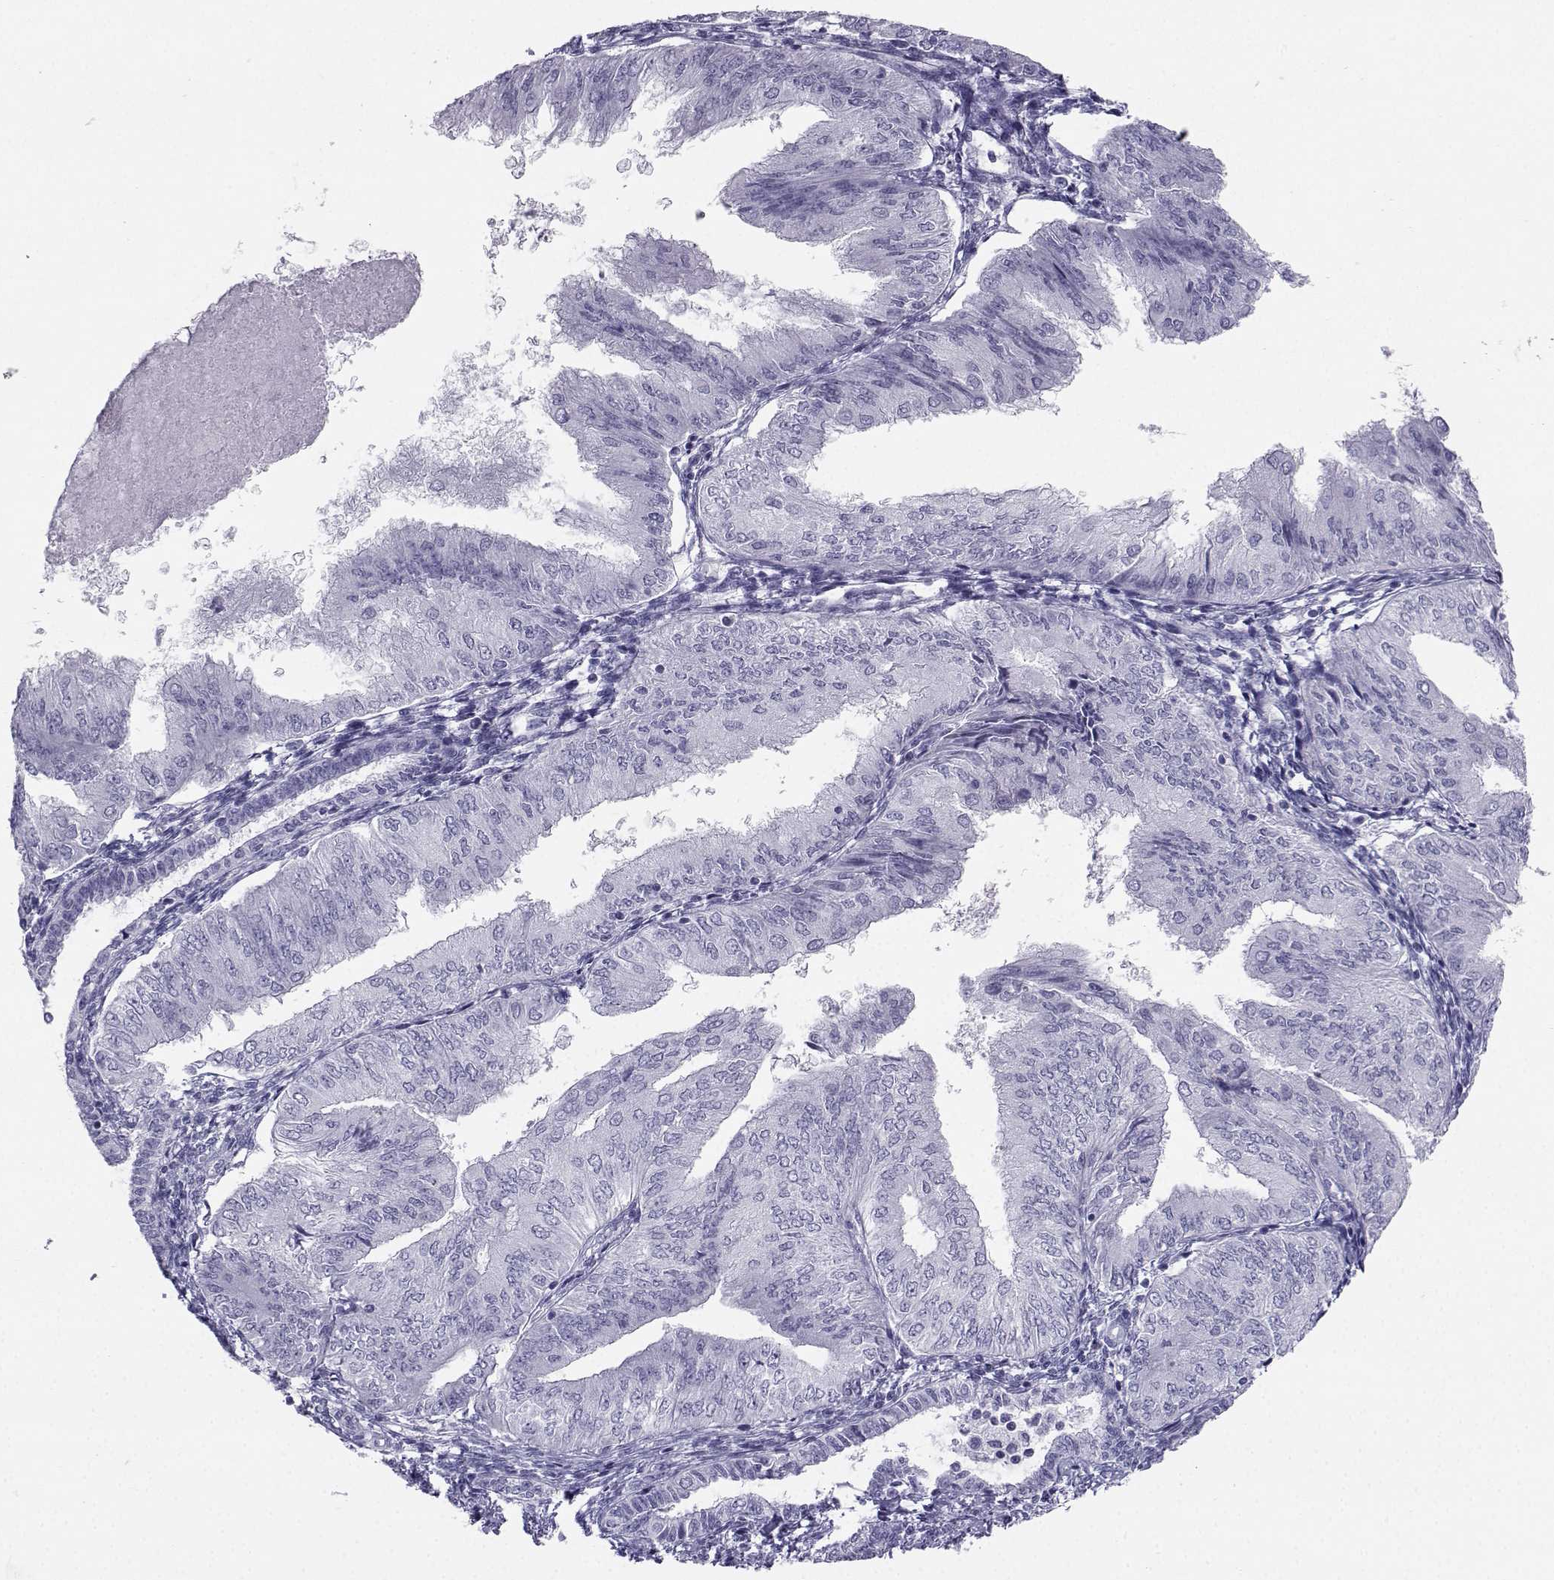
{"staining": {"intensity": "negative", "quantity": "none", "location": "none"}, "tissue": "endometrial cancer", "cell_type": "Tumor cells", "image_type": "cancer", "snomed": [{"axis": "morphology", "description": "Adenocarcinoma, NOS"}, {"axis": "topography", "description": "Endometrium"}], "caption": "Immunohistochemistry (IHC) of endometrial adenocarcinoma exhibits no staining in tumor cells.", "gene": "SST", "patient": {"sex": "female", "age": 53}}